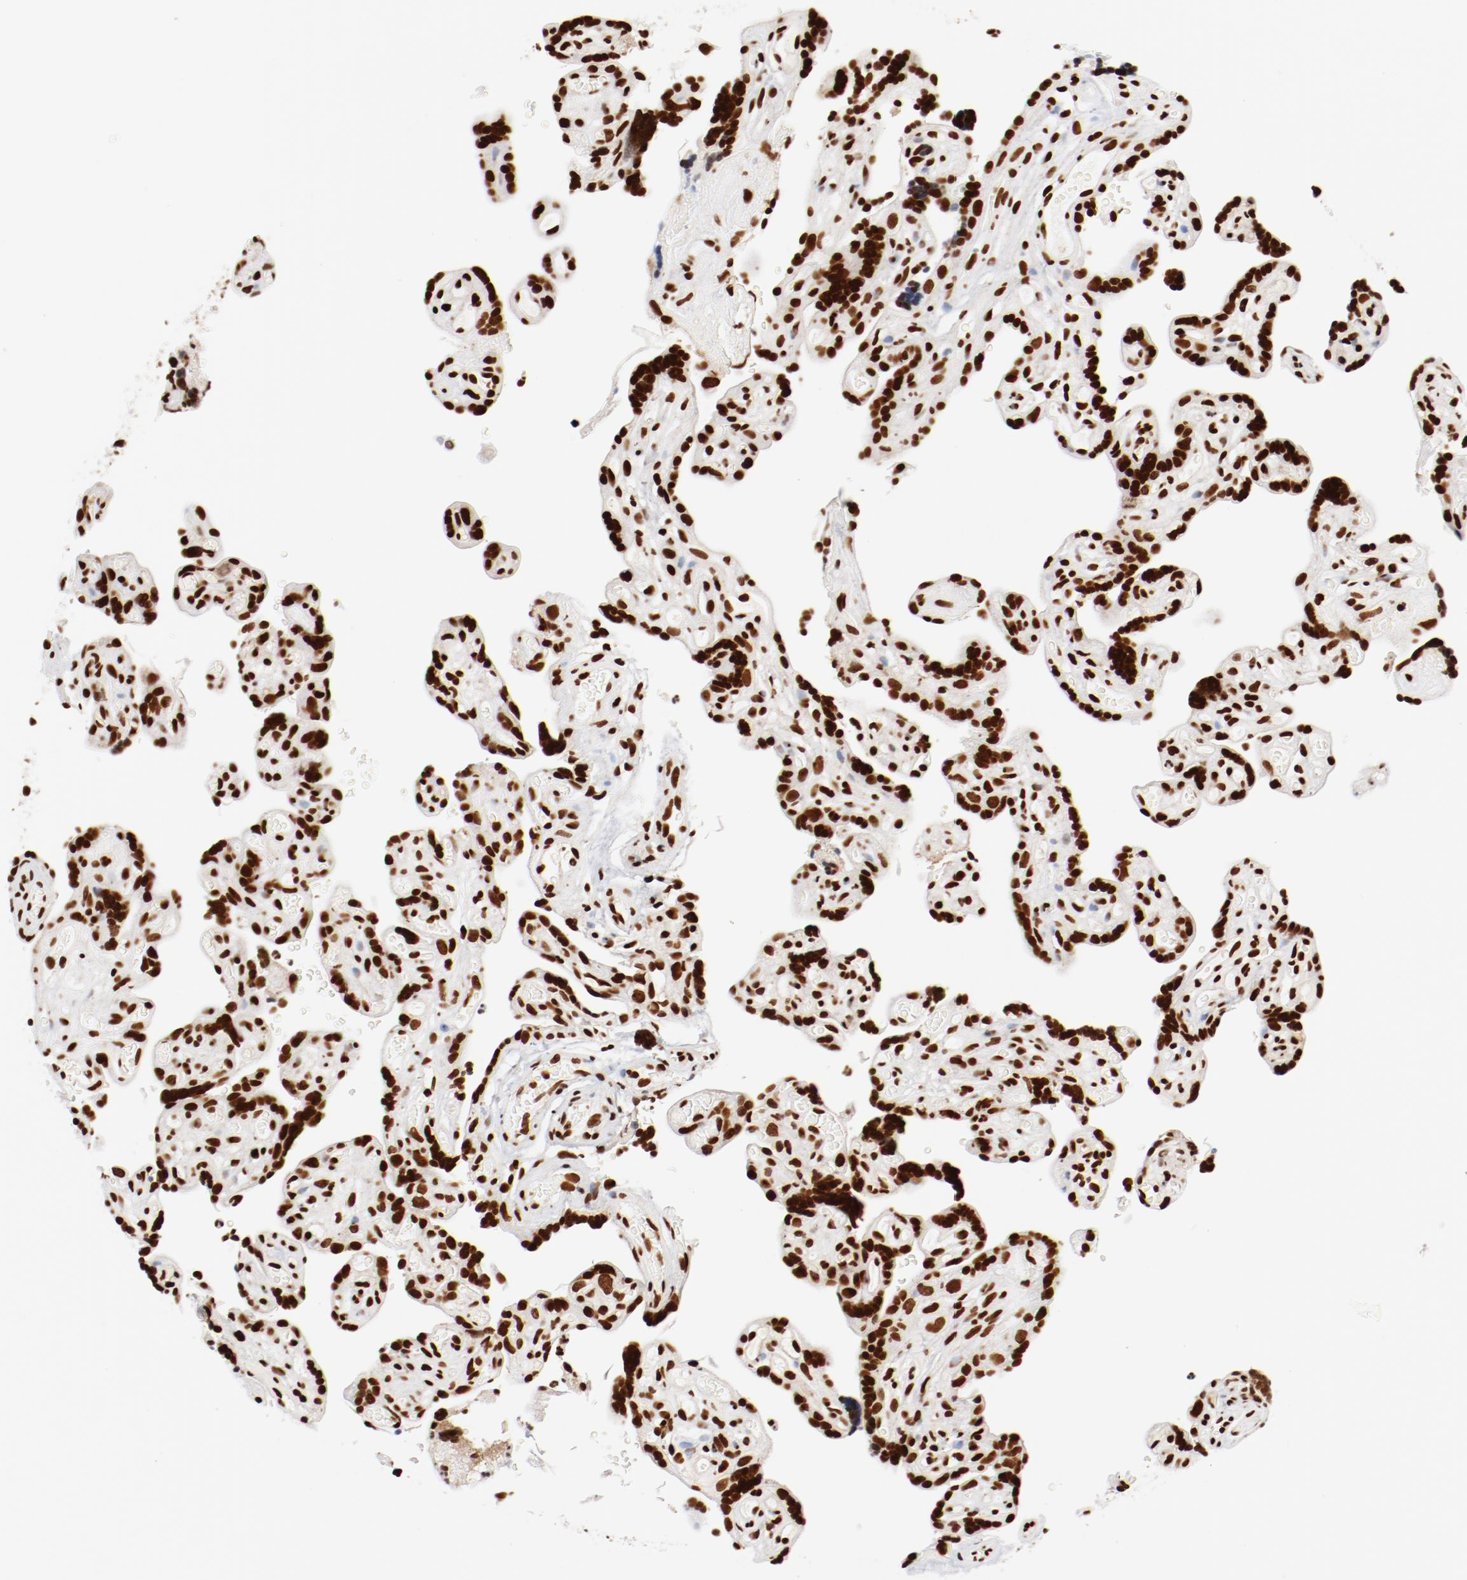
{"staining": {"intensity": "strong", "quantity": ">75%", "location": "nuclear"}, "tissue": "placenta", "cell_type": "Decidual cells", "image_type": "normal", "snomed": [{"axis": "morphology", "description": "Normal tissue, NOS"}, {"axis": "topography", "description": "Placenta"}], "caption": "Human placenta stained with a brown dye exhibits strong nuclear positive staining in about >75% of decidual cells.", "gene": "CTBP1", "patient": {"sex": "female", "age": 30}}